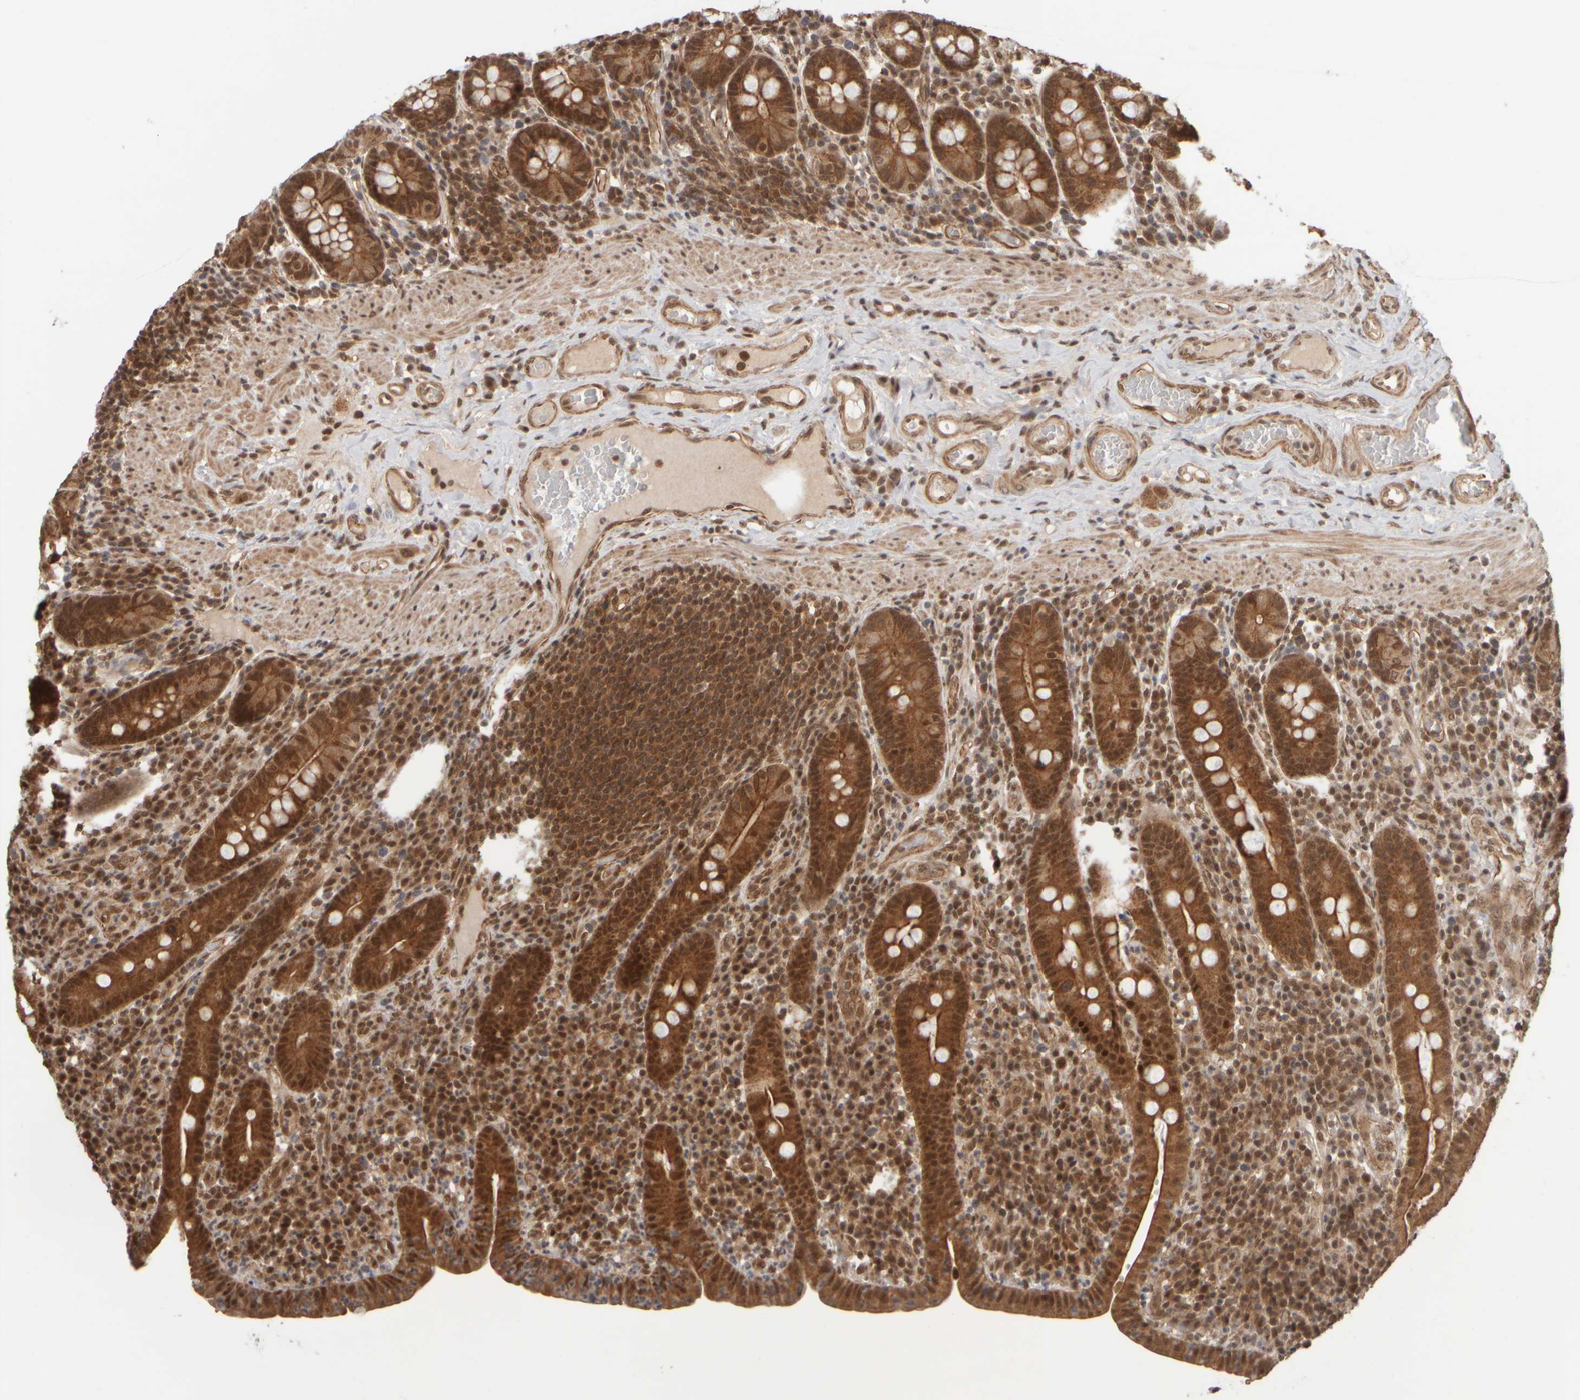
{"staining": {"intensity": "strong", "quantity": ">75%", "location": "cytoplasmic/membranous,nuclear"}, "tissue": "duodenum", "cell_type": "Glandular cells", "image_type": "normal", "snomed": [{"axis": "morphology", "description": "Normal tissue, NOS"}, {"axis": "morphology", "description": "Adenocarcinoma, NOS"}, {"axis": "topography", "description": "Pancreas"}, {"axis": "topography", "description": "Duodenum"}], "caption": "Normal duodenum was stained to show a protein in brown. There is high levels of strong cytoplasmic/membranous,nuclear expression in about >75% of glandular cells.", "gene": "SYNRG", "patient": {"sex": "male", "age": 50}}